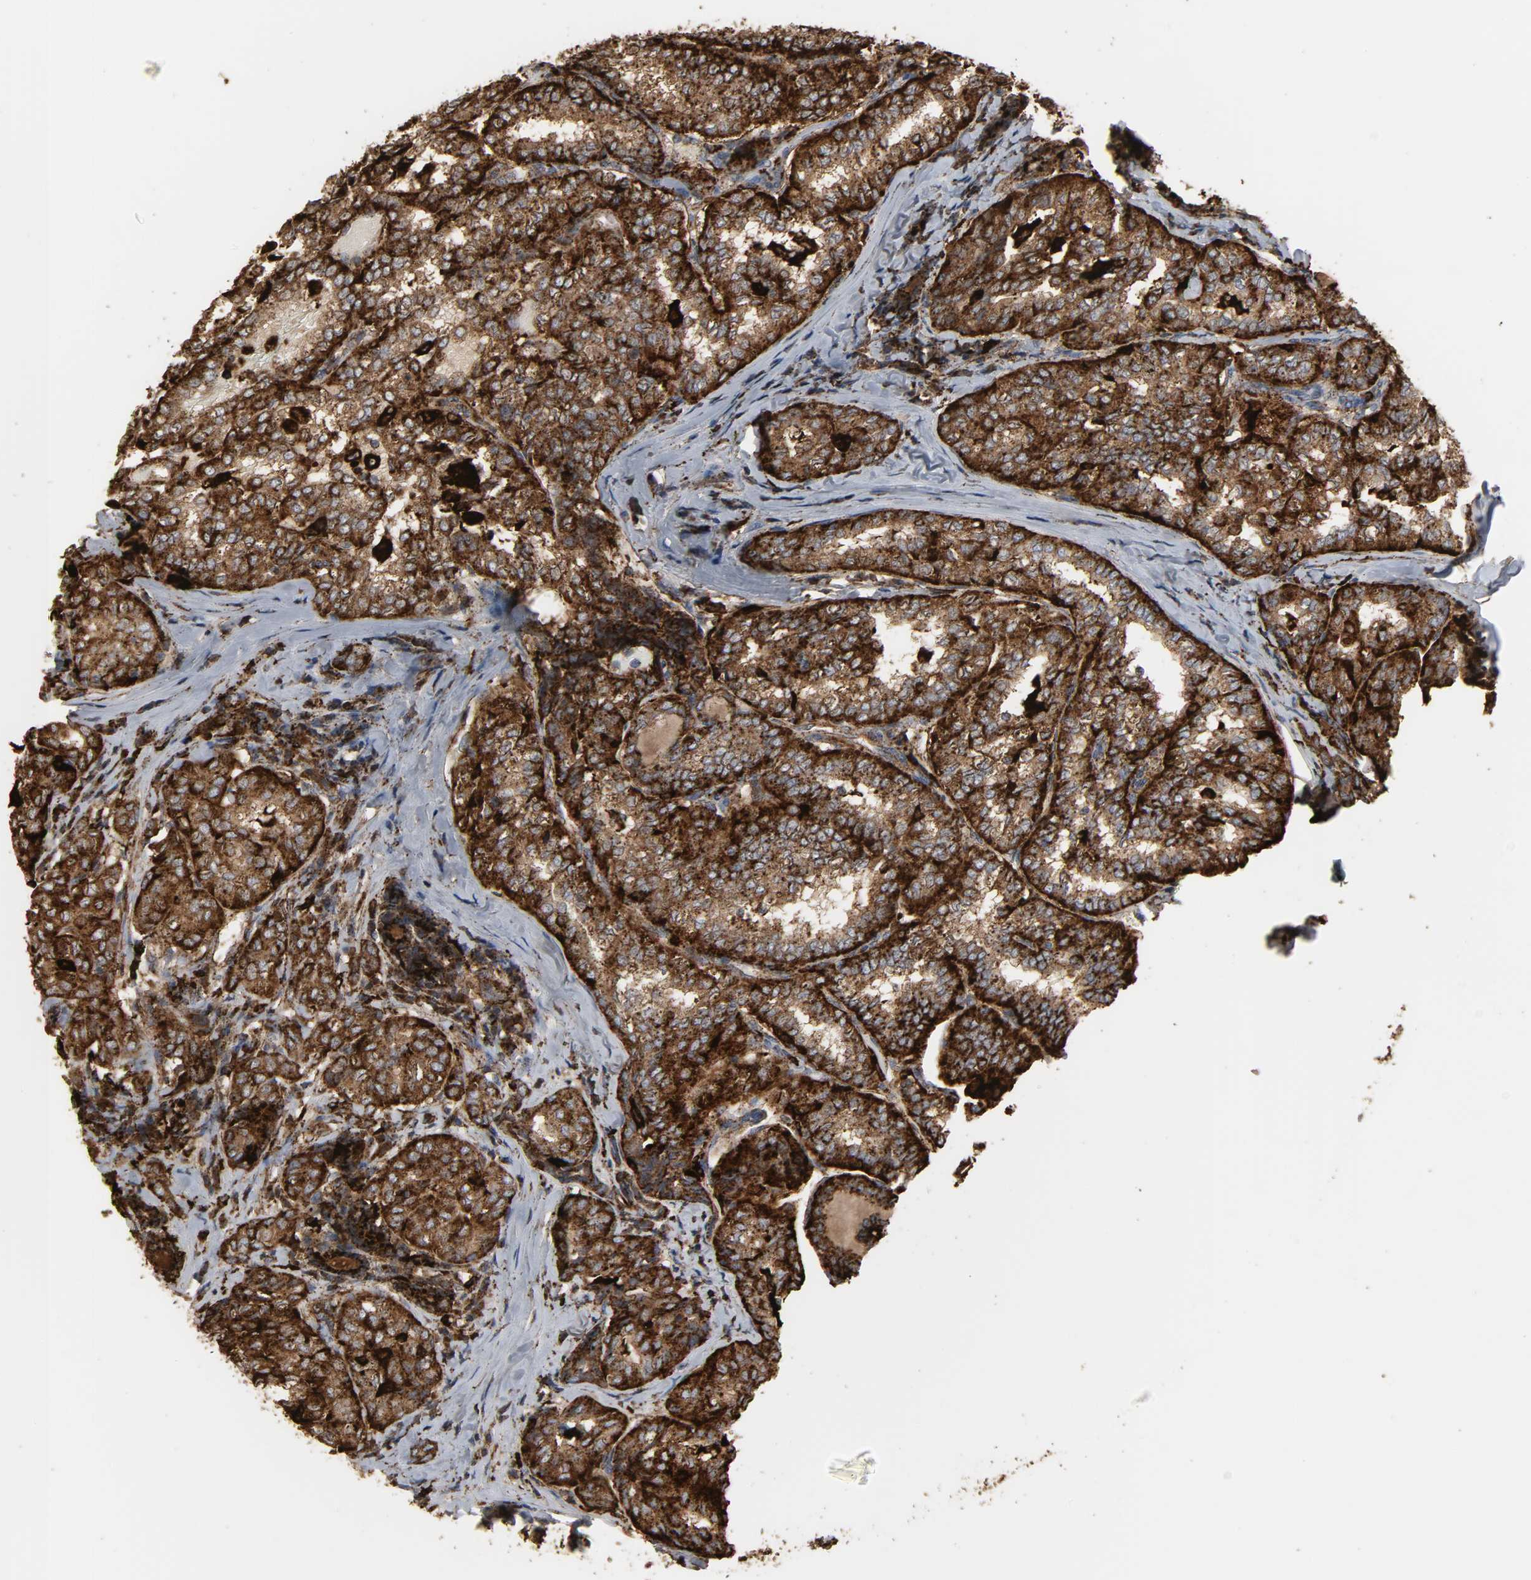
{"staining": {"intensity": "strong", "quantity": ">75%", "location": "nuclear"}, "tissue": "thyroid cancer", "cell_type": "Tumor cells", "image_type": "cancer", "snomed": [{"axis": "morphology", "description": "Papillary adenocarcinoma, NOS"}, {"axis": "topography", "description": "Thyroid gland"}], "caption": "Immunohistochemistry (IHC) (DAB) staining of human thyroid papillary adenocarcinoma exhibits strong nuclear protein positivity in approximately >75% of tumor cells.", "gene": "PSAP", "patient": {"sex": "female", "age": 30}}